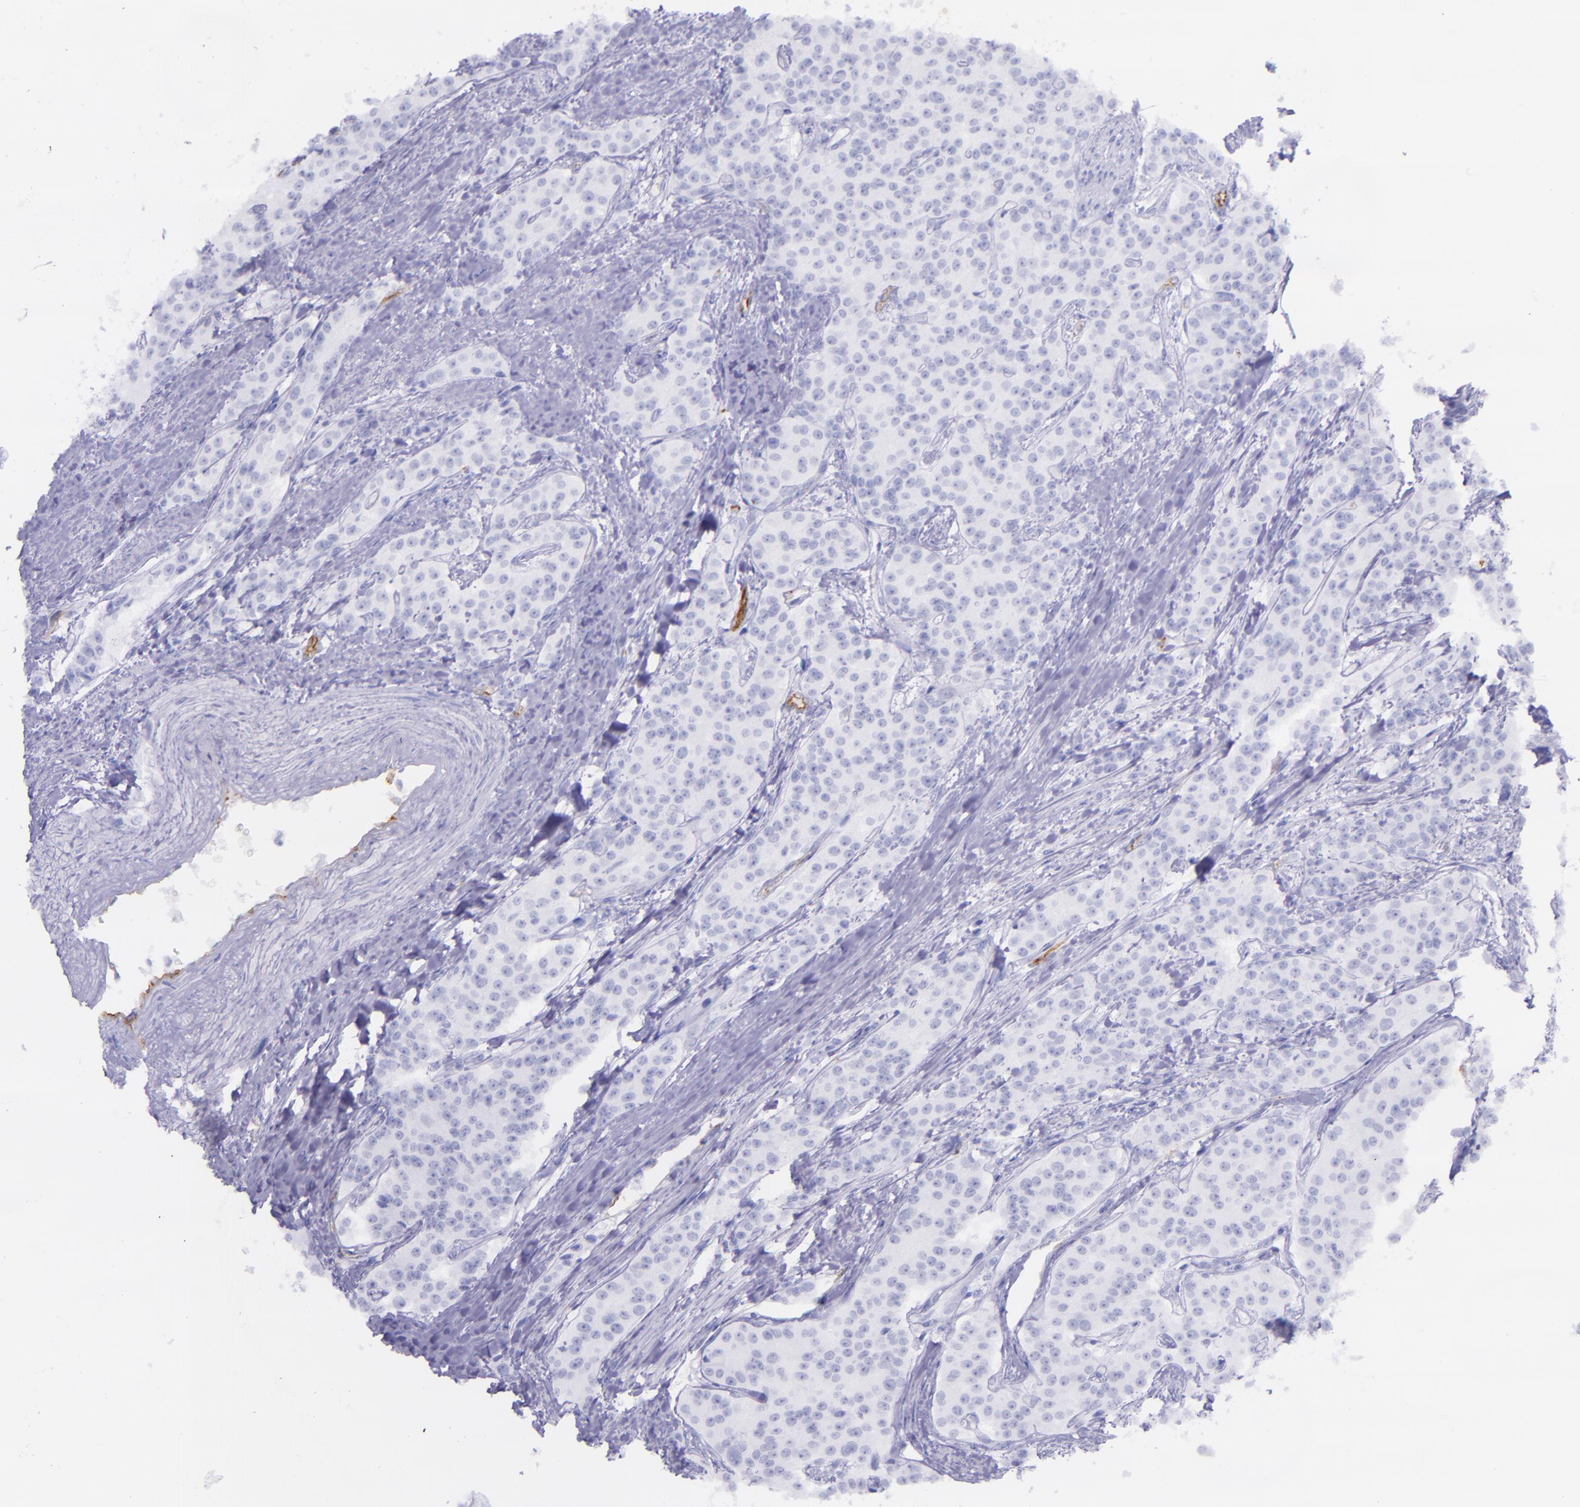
{"staining": {"intensity": "negative", "quantity": "none", "location": "none"}, "tissue": "carcinoid", "cell_type": "Tumor cells", "image_type": "cancer", "snomed": [{"axis": "morphology", "description": "Carcinoid, malignant, NOS"}, {"axis": "topography", "description": "Stomach"}], "caption": "Immunohistochemistry (IHC) micrograph of neoplastic tissue: human malignant carcinoid stained with DAB (3,3'-diaminobenzidine) exhibits no significant protein staining in tumor cells.", "gene": "SELE", "patient": {"sex": "female", "age": 76}}